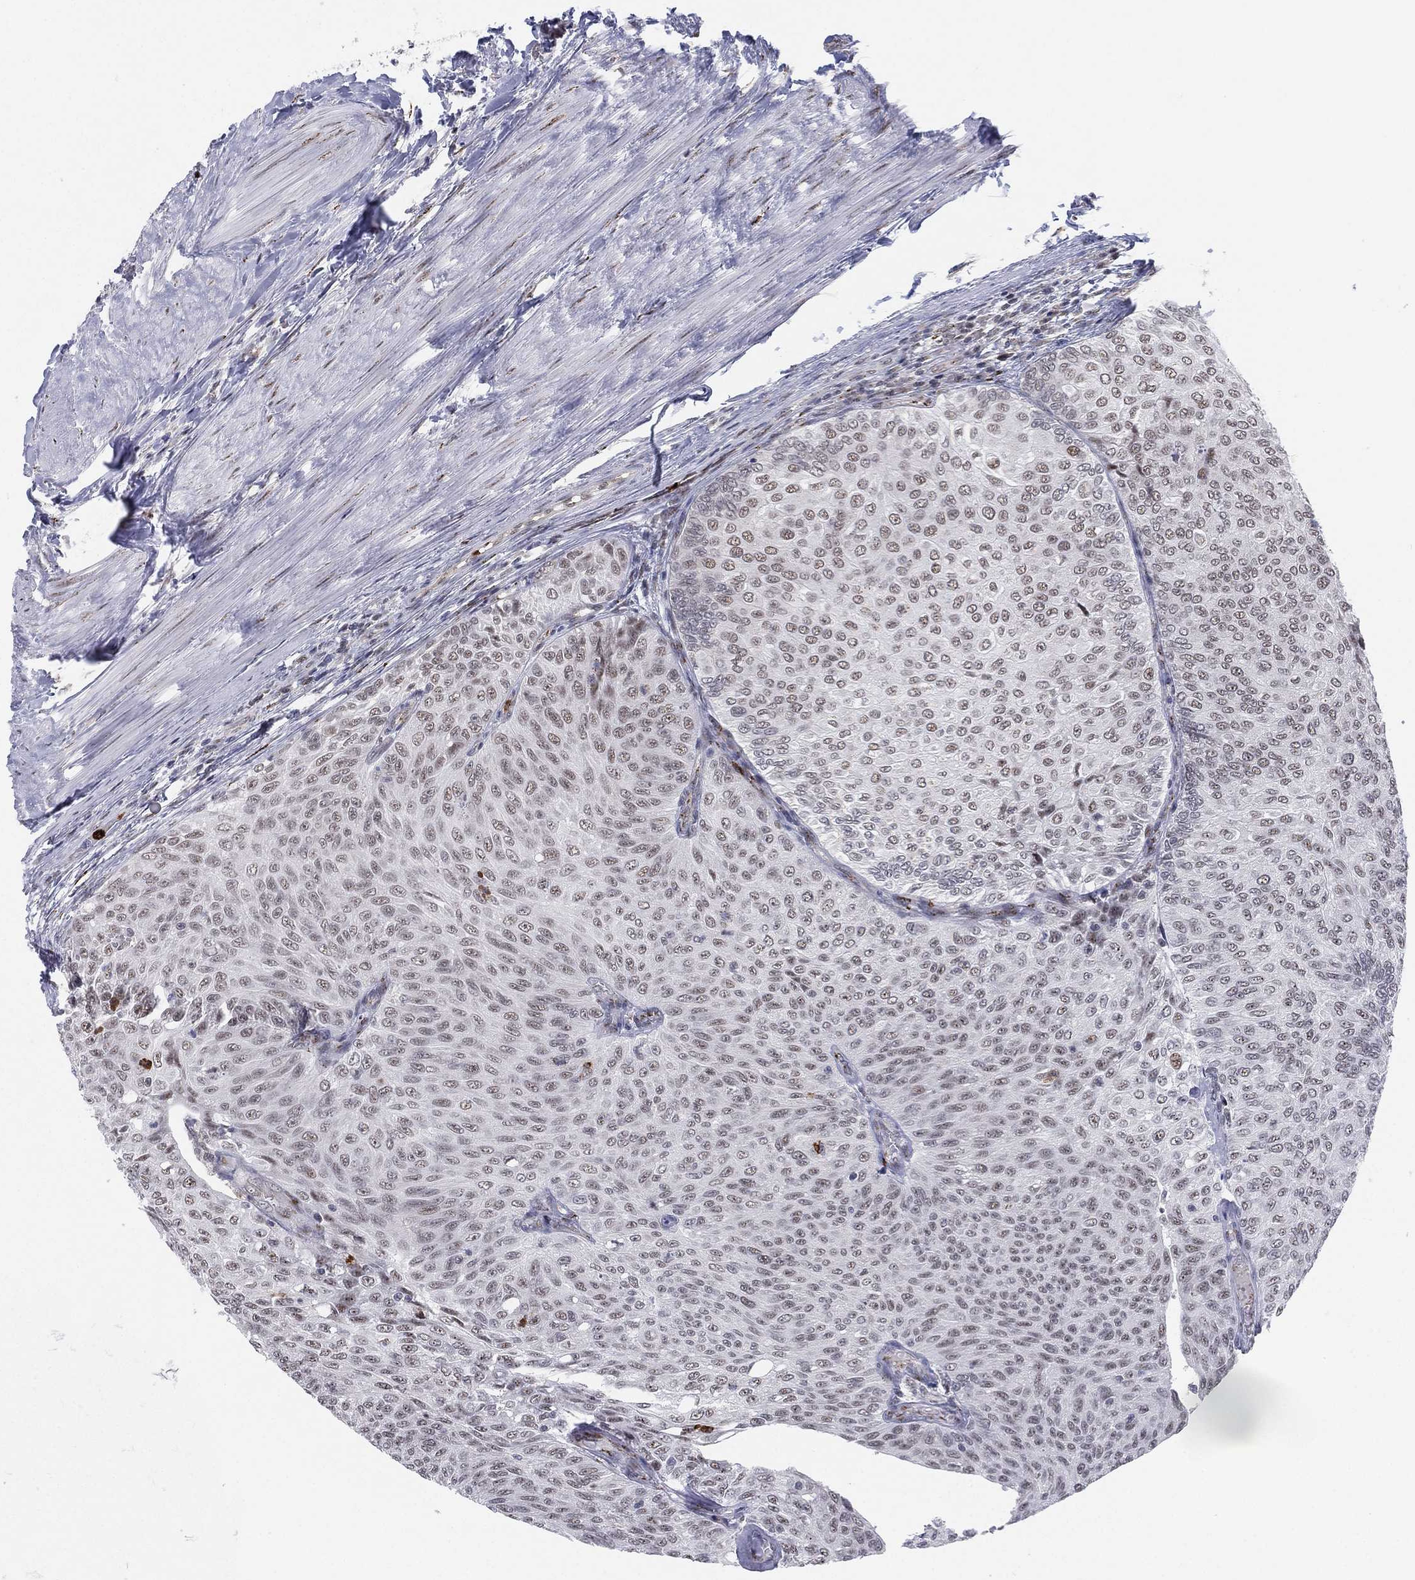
{"staining": {"intensity": "weak", "quantity": "<25%", "location": "nuclear"}, "tissue": "urothelial cancer", "cell_type": "Tumor cells", "image_type": "cancer", "snomed": [{"axis": "morphology", "description": "Urothelial carcinoma, Low grade"}, {"axis": "topography", "description": "Ureter, NOS"}, {"axis": "topography", "description": "Urinary bladder"}], "caption": "Immunohistochemistry (IHC) micrograph of low-grade urothelial carcinoma stained for a protein (brown), which demonstrates no staining in tumor cells. The staining is performed using DAB brown chromogen with nuclei counter-stained in using hematoxylin.", "gene": "CD177", "patient": {"sex": "male", "age": 78}}